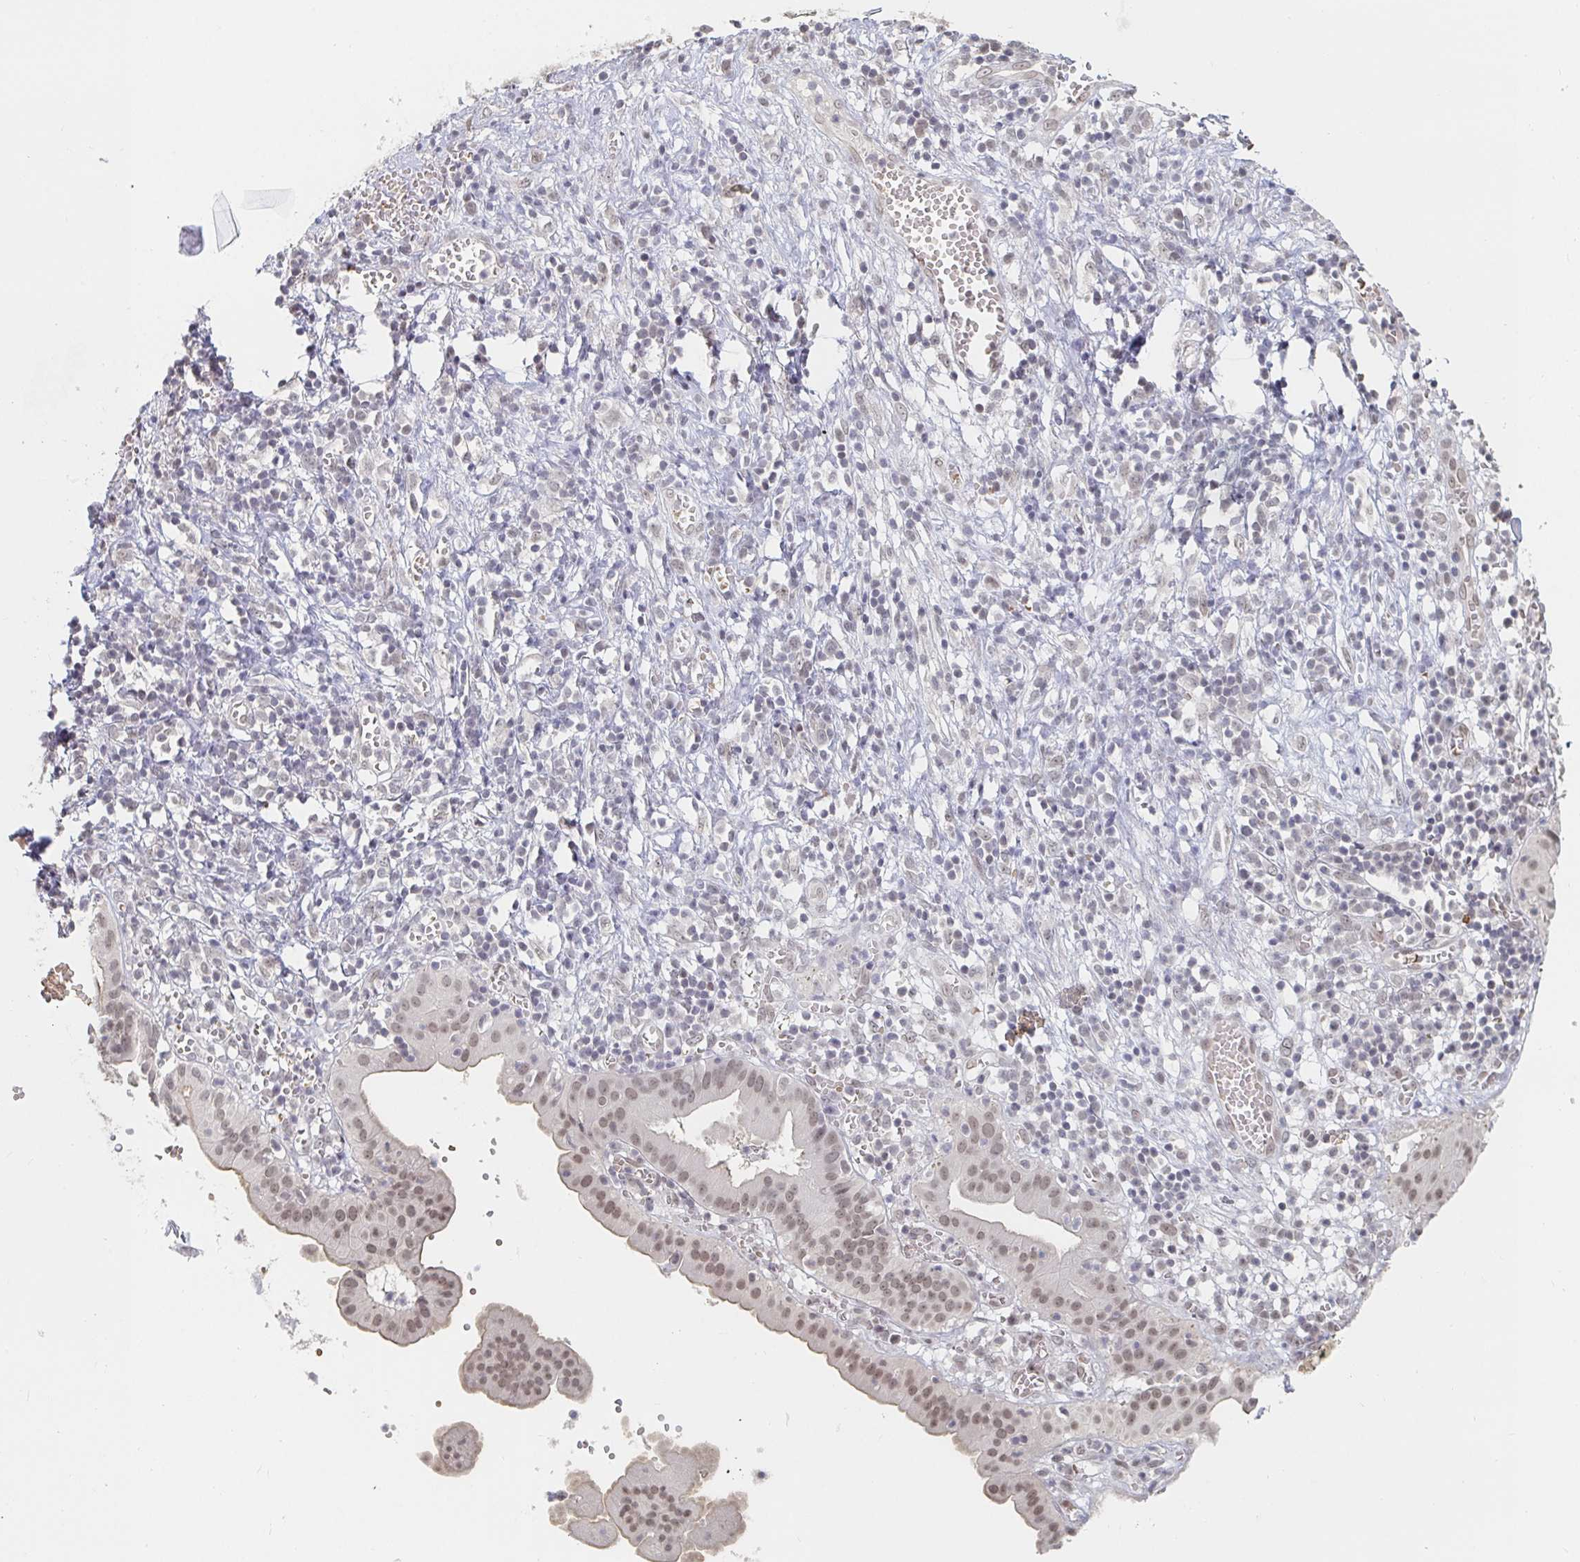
{"staining": {"intensity": "weak", "quantity": ">75%", "location": "nuclear"}, "tissue": "pancreatic cancer", "cell_type": "Tumor cells", "image_type": "cancer", "snomed": [{"axis": "morphology", "description": "Adenocarcinoma, NOS"}, {"axis": "topography", "description": "Pancreas"}], "caption": "Pancreatic cancer (adenocarcinoma) was stained to show a protein in brown. There is low levels of weak nuclear expression in about >75% of tumor cells. (DAB (3,3'-diaminobenzidine) IHC, brown staining for protein, blue staining for nuclei).", "gene": "CHD2", "patient": {"sex": "female", "age": 73}}